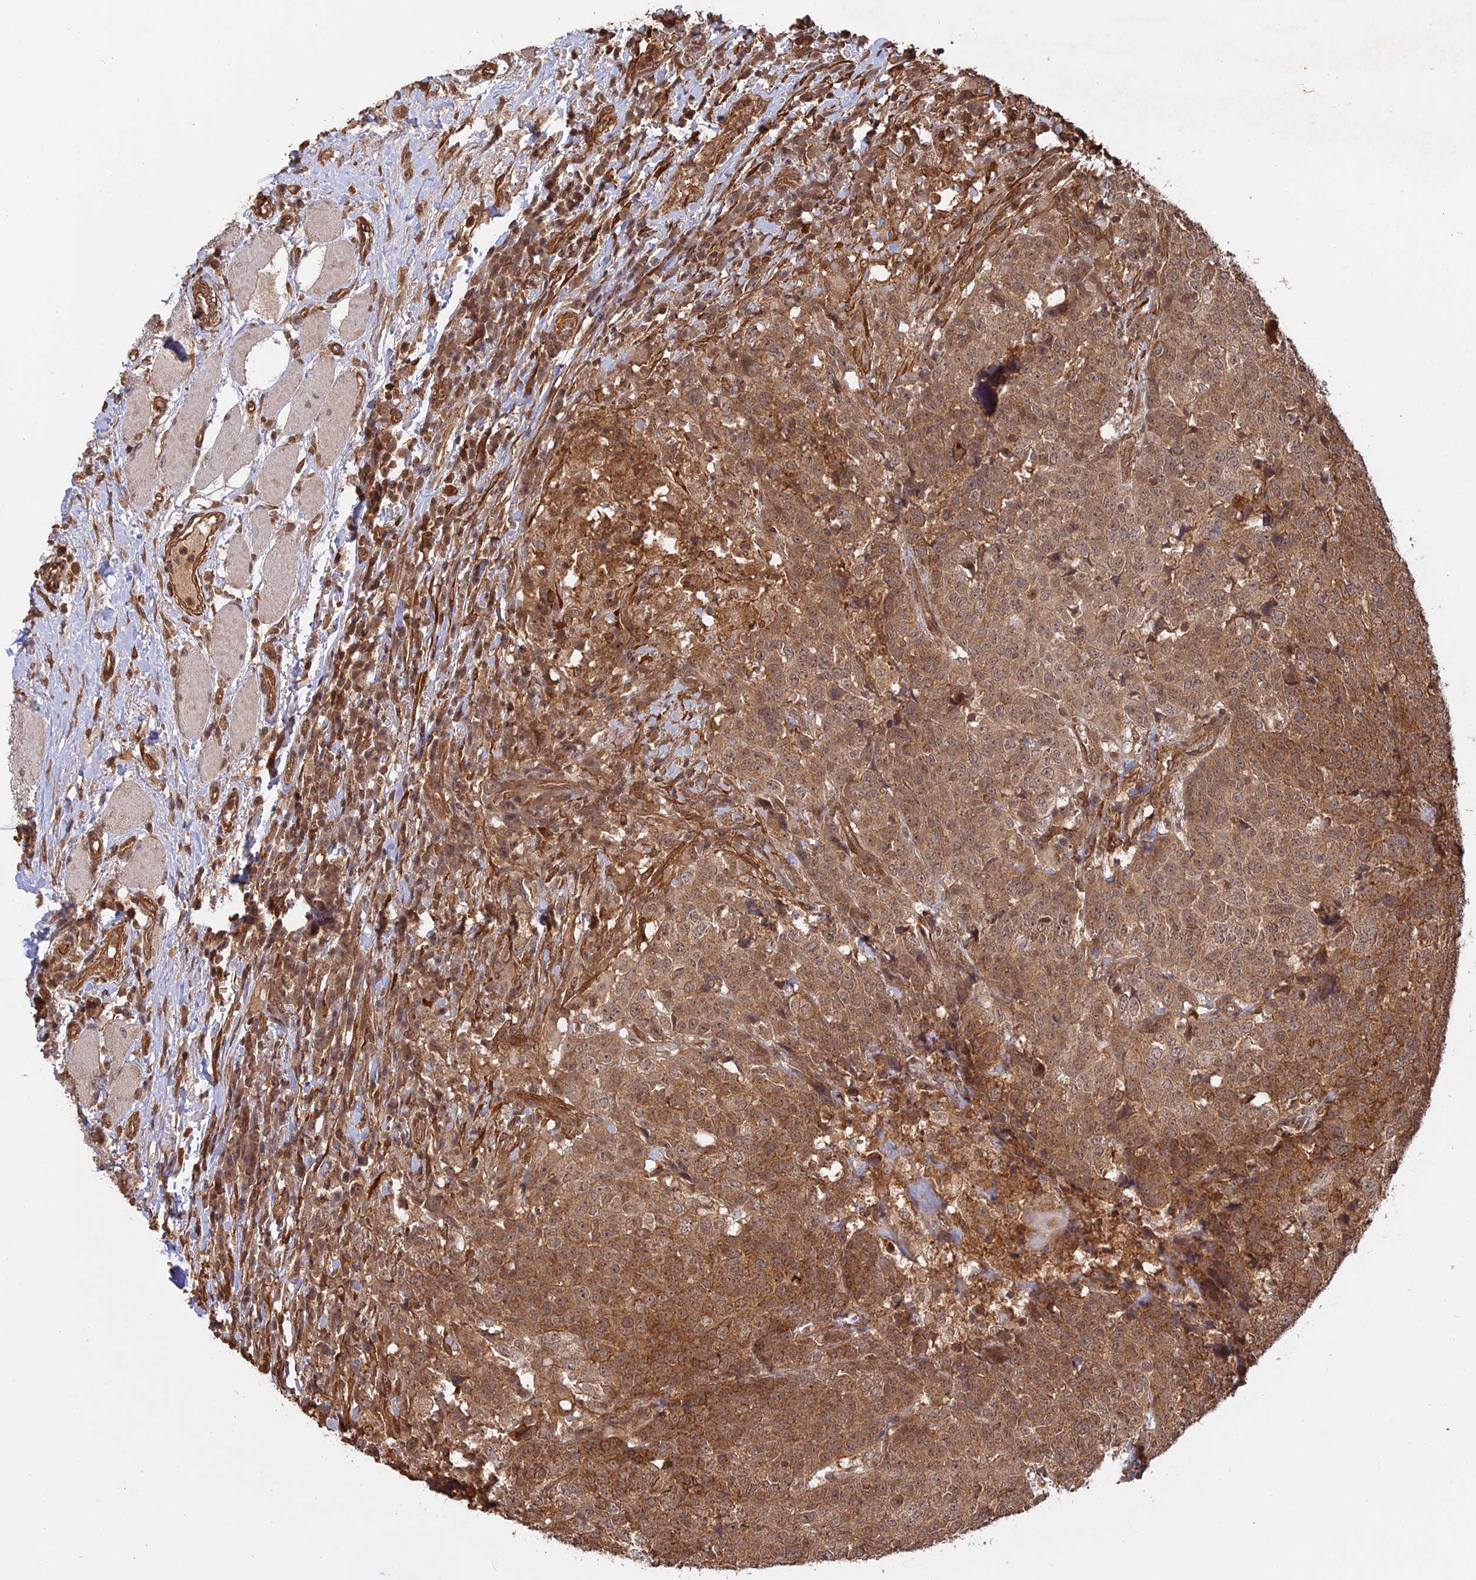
{"staining": {"intensity": "moderate", "quantity": ">75%", "location": "cytoplasmic/membranous"}, "tissue": "head and neck cancer", "cell_type": "Tumor cells", "image_type": "cancer", "snomed": [{"axis": "morphology", "description": "Squamous cell carcinoma, NOS"}, {"axis": "topography", "description": "Head-Neck"}], "caption": "IHC (DAB (3,3'-diaminobenzidine)) staining of human head and neck cancer displays moderate cytoplasmic/membranous protein staining in approximately >75% of tumor cells.", "gene": "CCDC174", "patient": {"sex": "male", "age": 66}}